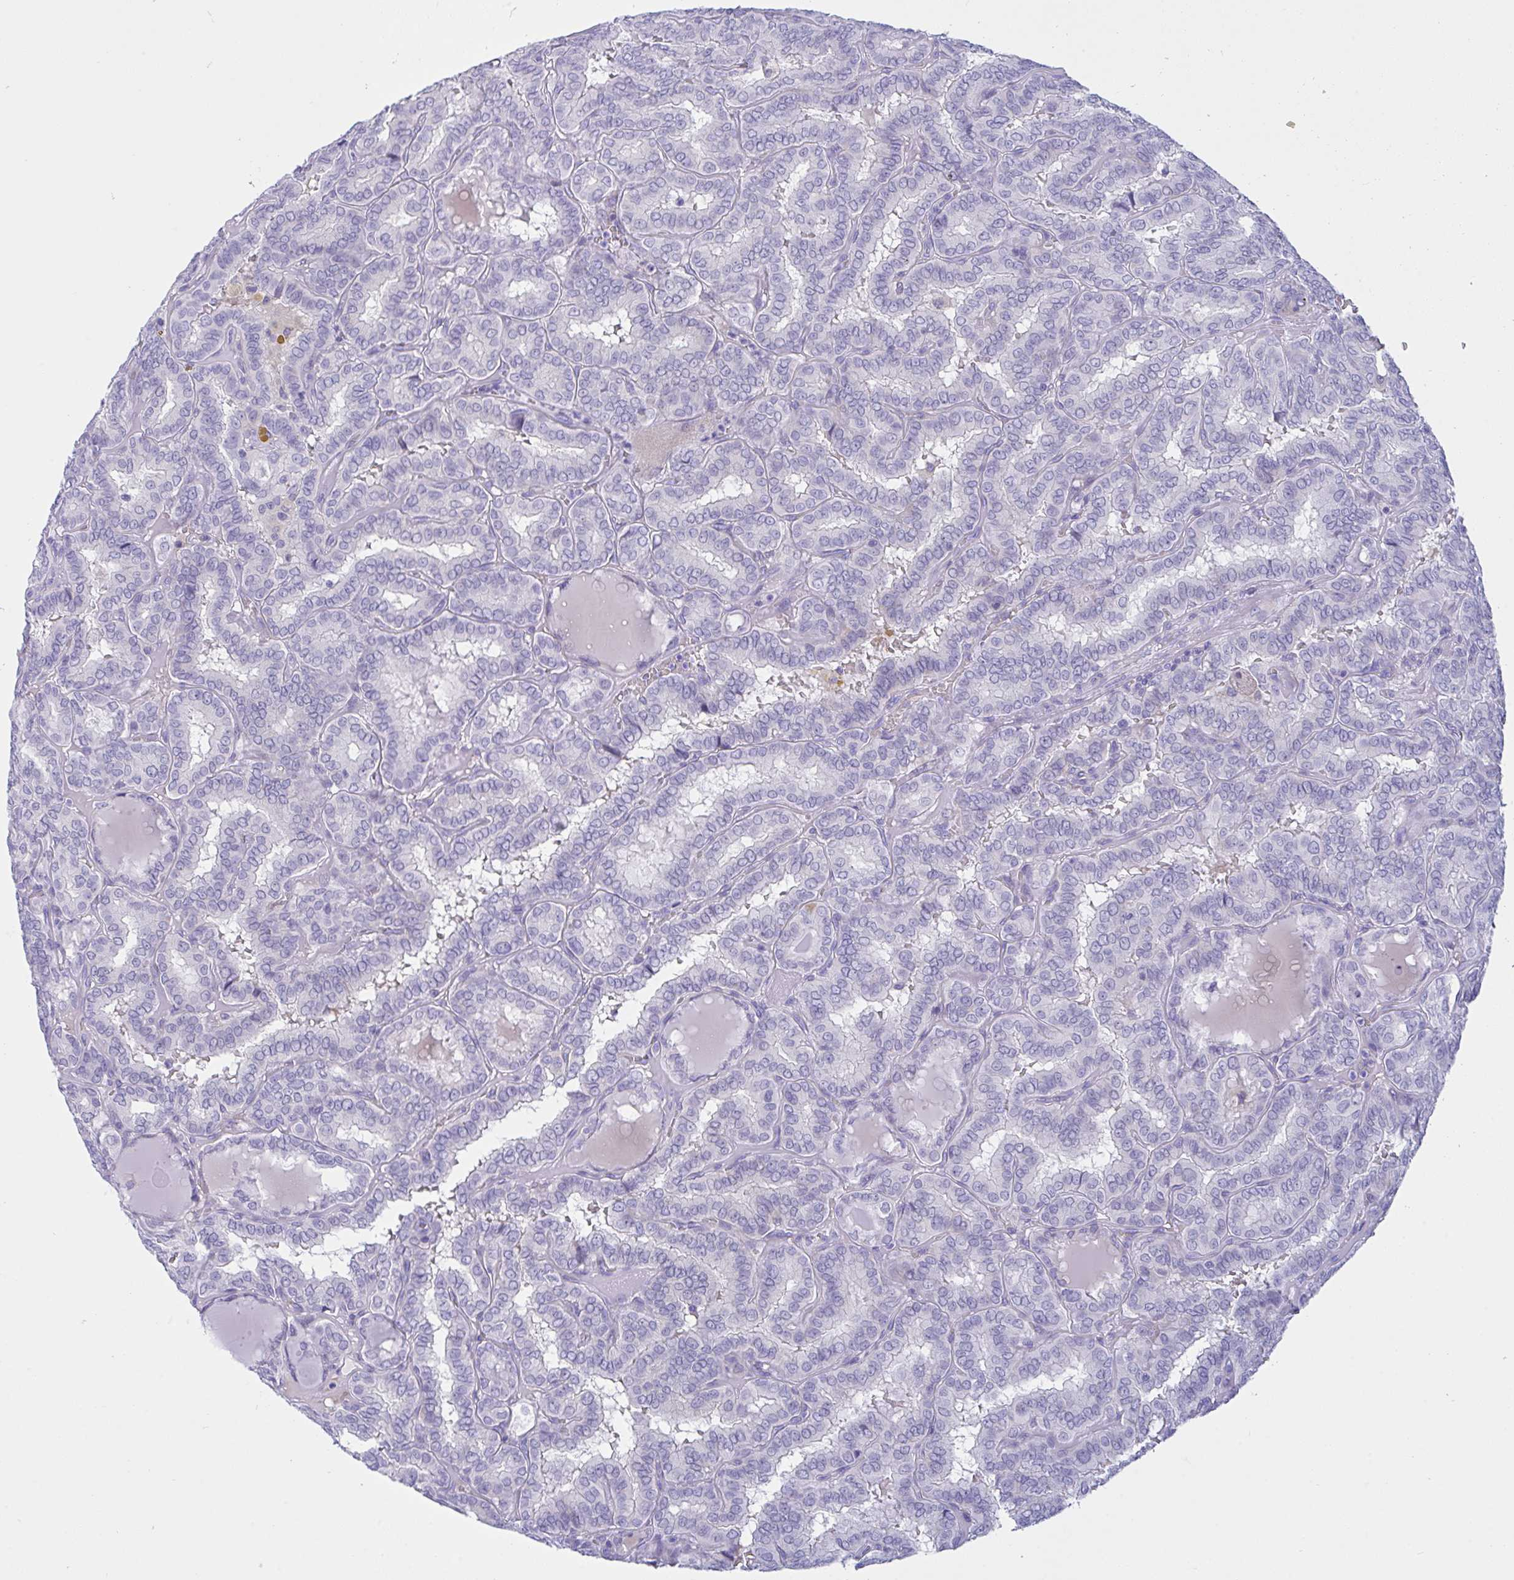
{"staining": {"intensity": "weak", "quantity": "<25%", "location": "cytoplasmic/membranous"}, "tissue": "thyroid cancer", "cell_type": "Tumor cells", "image_type": "cancer", "snomed": [{"axis": "morphology", "description": "Papillary adenocarcinoma, NOS"}, {"axis": "topography", "description": "Thyroid gland"}], "caption": "An immunohistochemistry histopathology image of thyroid cancer (papillary adenocarcinoma) is shown. There is no staining in tumor cells of thyroid cancer (papillary adenocarcinoma).", "gene": "OXLD1", "patient": {"sex": "female", "age": 46}}